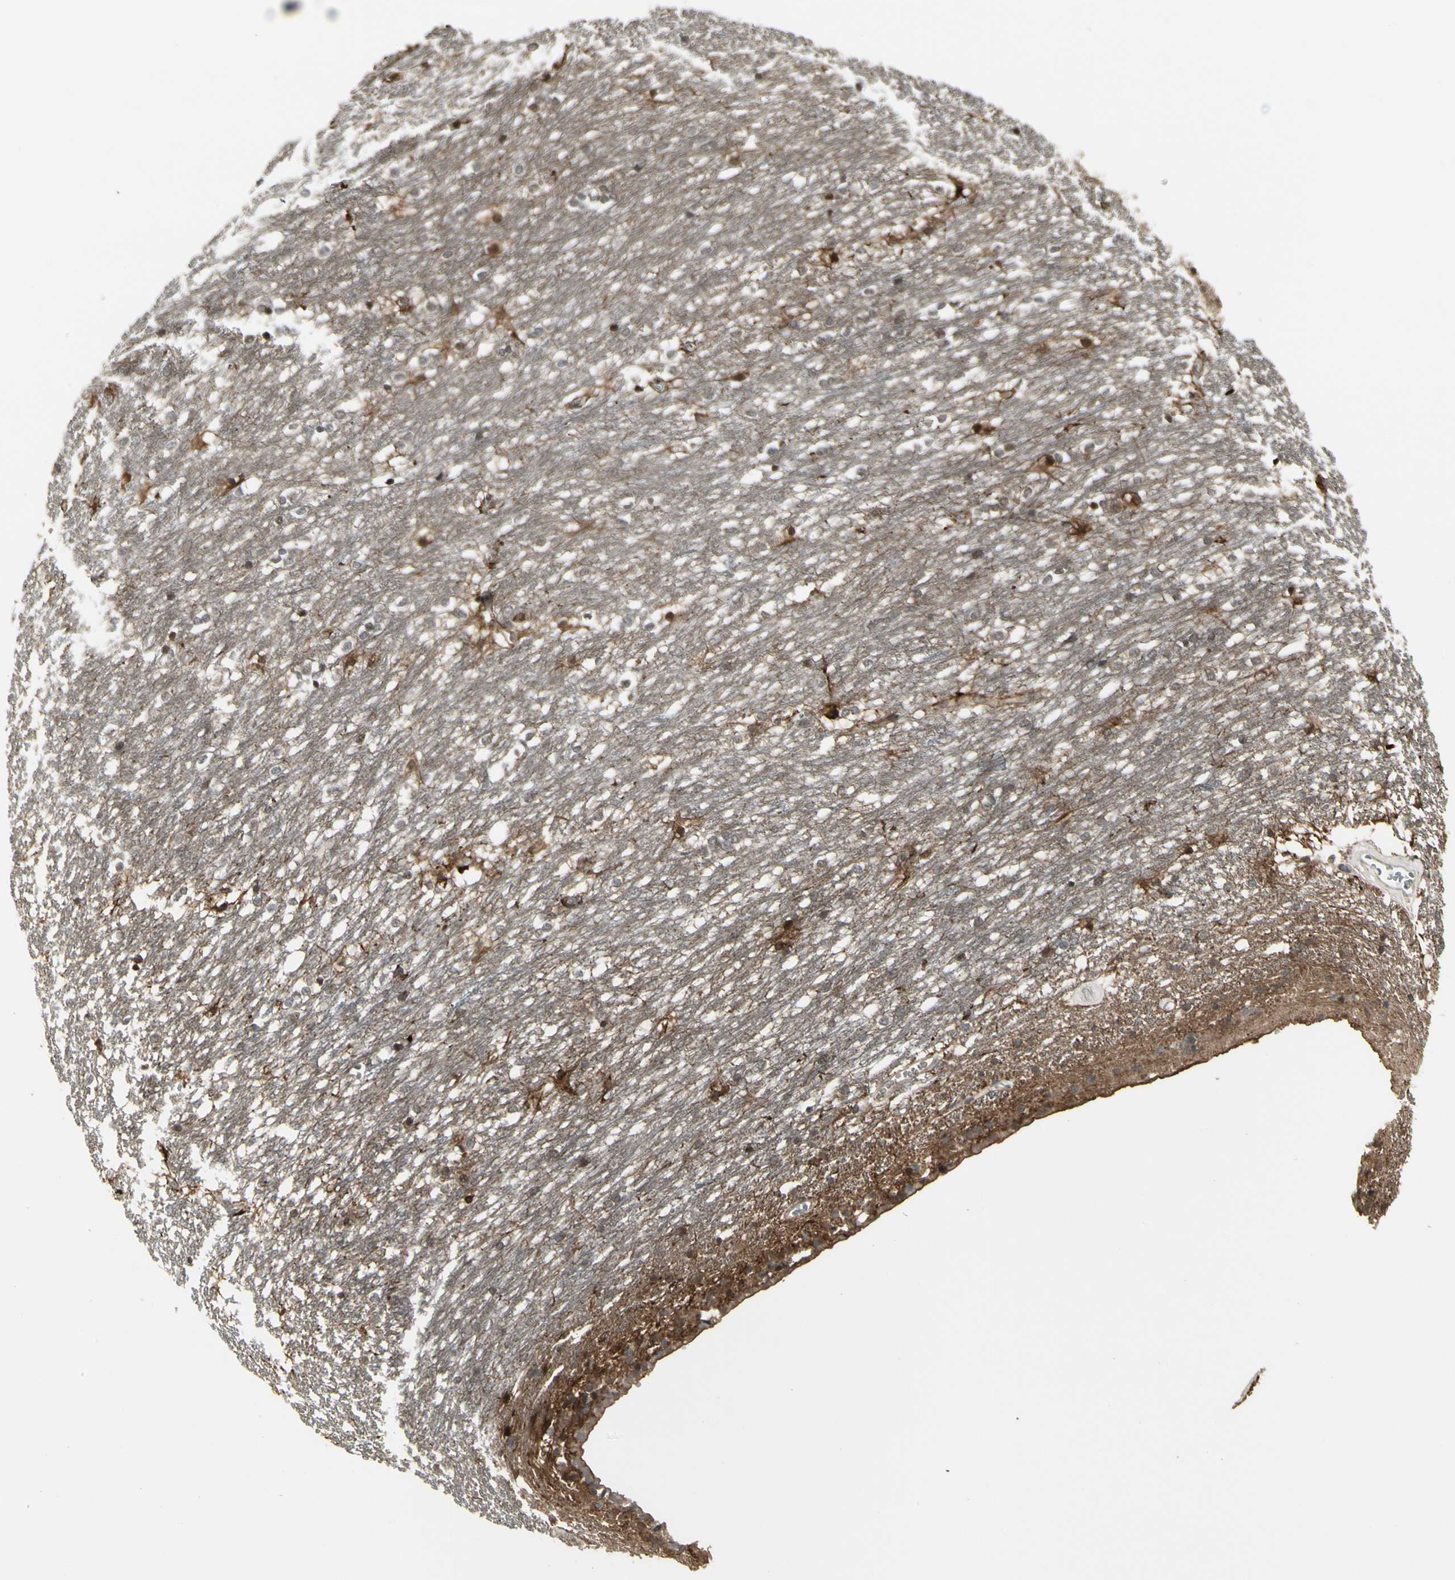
{"staining": {"intensity": "strong", "quantity": "25%-75%", "location": "cytoplasmic/membranous,nuclear"}, "tissue": "caudate", "cell_type": "Glial cells", "image_type": "normal", "snomed": [{"axis": "morphology", "description": "Normal tissue, NOS"}, {"axis": "topography", "description": "Lateral ventricle wall"}], "caption": "IHC of unremarkable human caudate exhibits high levels of strong cytoplasmic/membranous,nuclear positivity in approximately 25%-75% of glial cells.", "gene": "IGFBP6", "patient": {"sex": "female", "age": 19}}